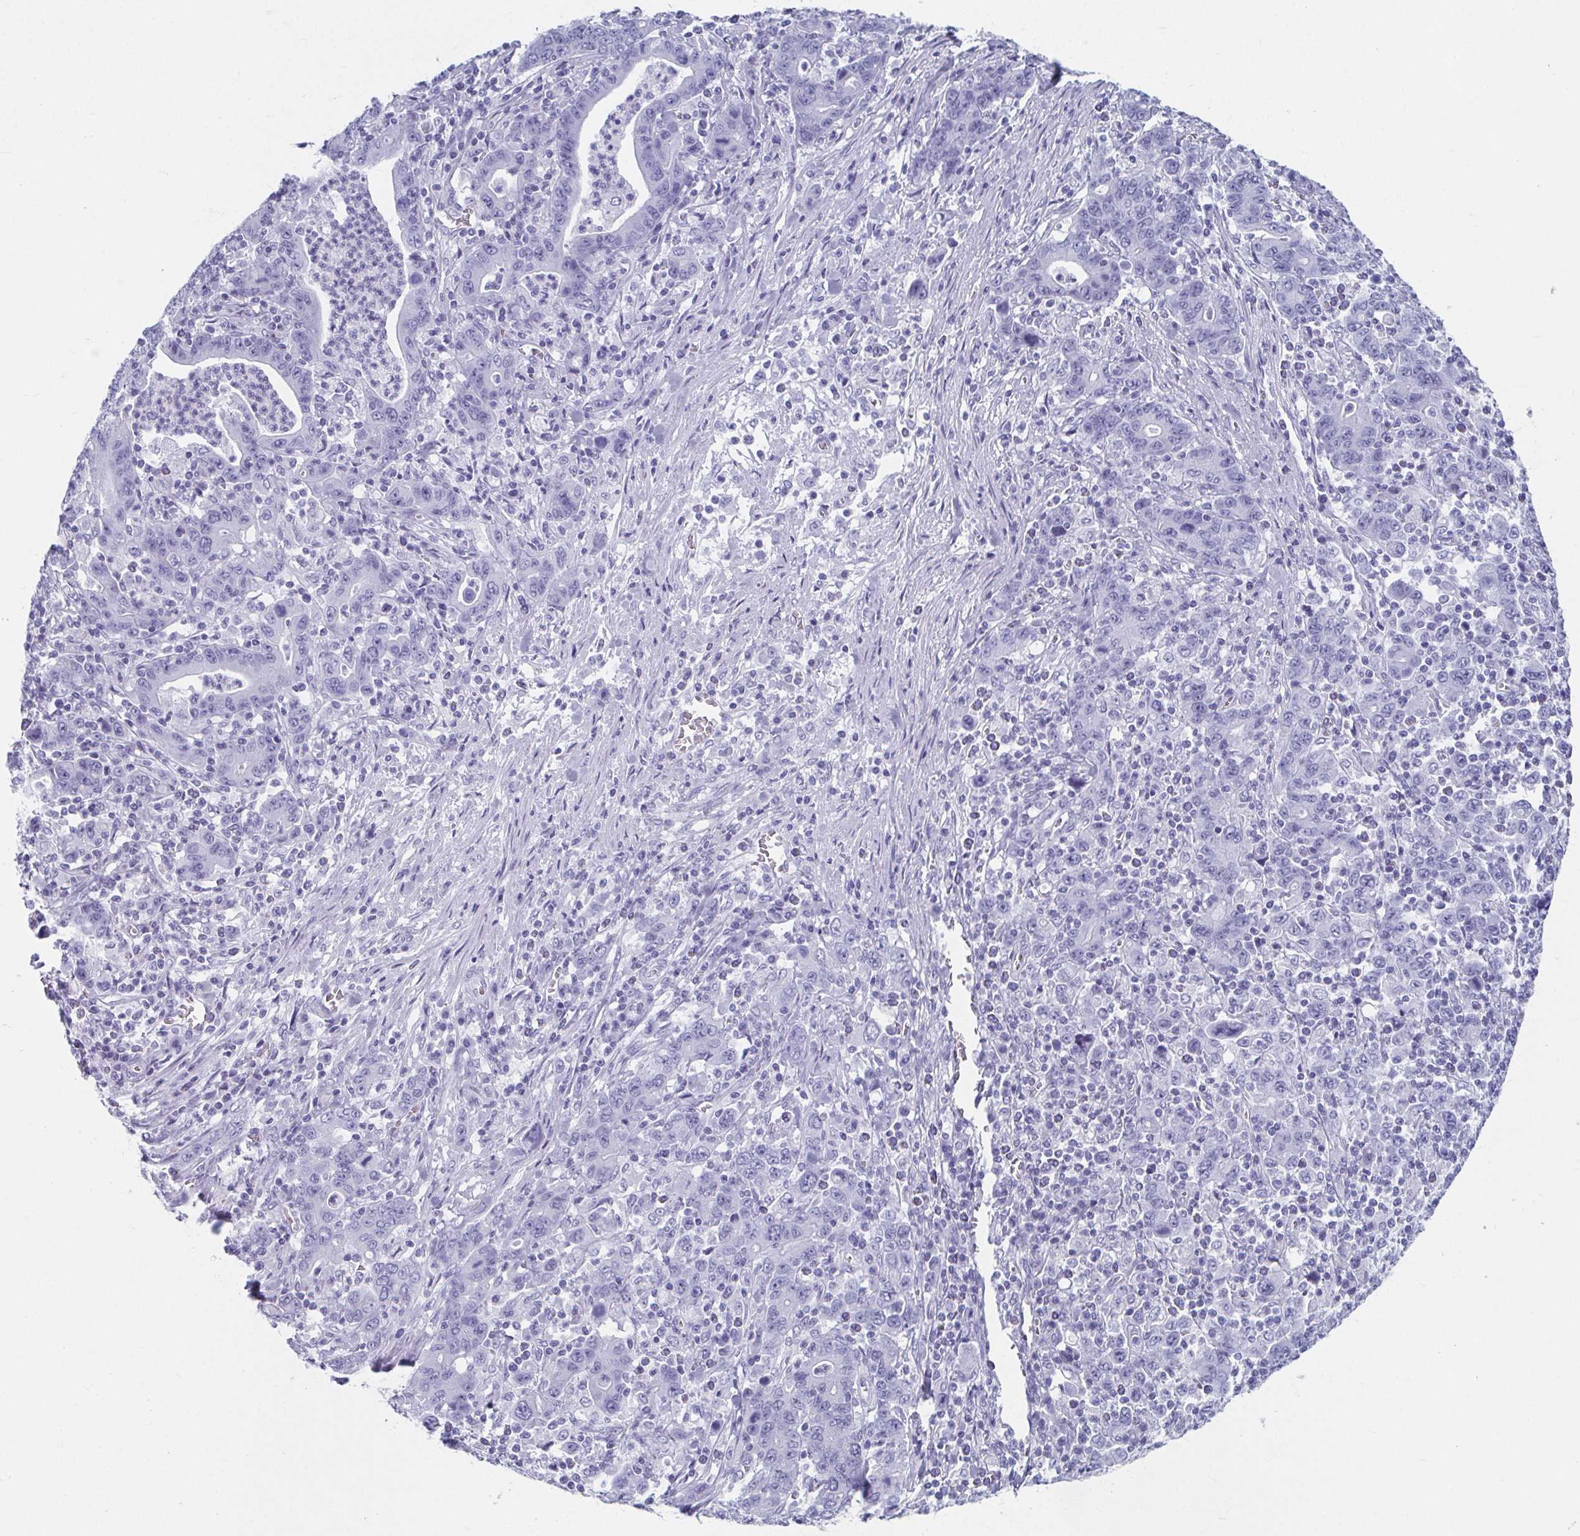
{"staining": {"intensity": "negative", "quantity": "none", "location": "none"}, "tissue": "stomach cancer", "cell_type": "Tumor cells", "image_type": "cancer", "snomed": [{"axis": "morphology", "description": "Adenocarcinoma, NOS"}, {"axis": "topography", "description": "Stomach, upper"}], "caption": "This is a image of IHC staining of stomach adenocarcinoma, which shows no positivity in tumor cells.", "gene": "GHRL", "patient": {"sex": "male", "age": 69}}